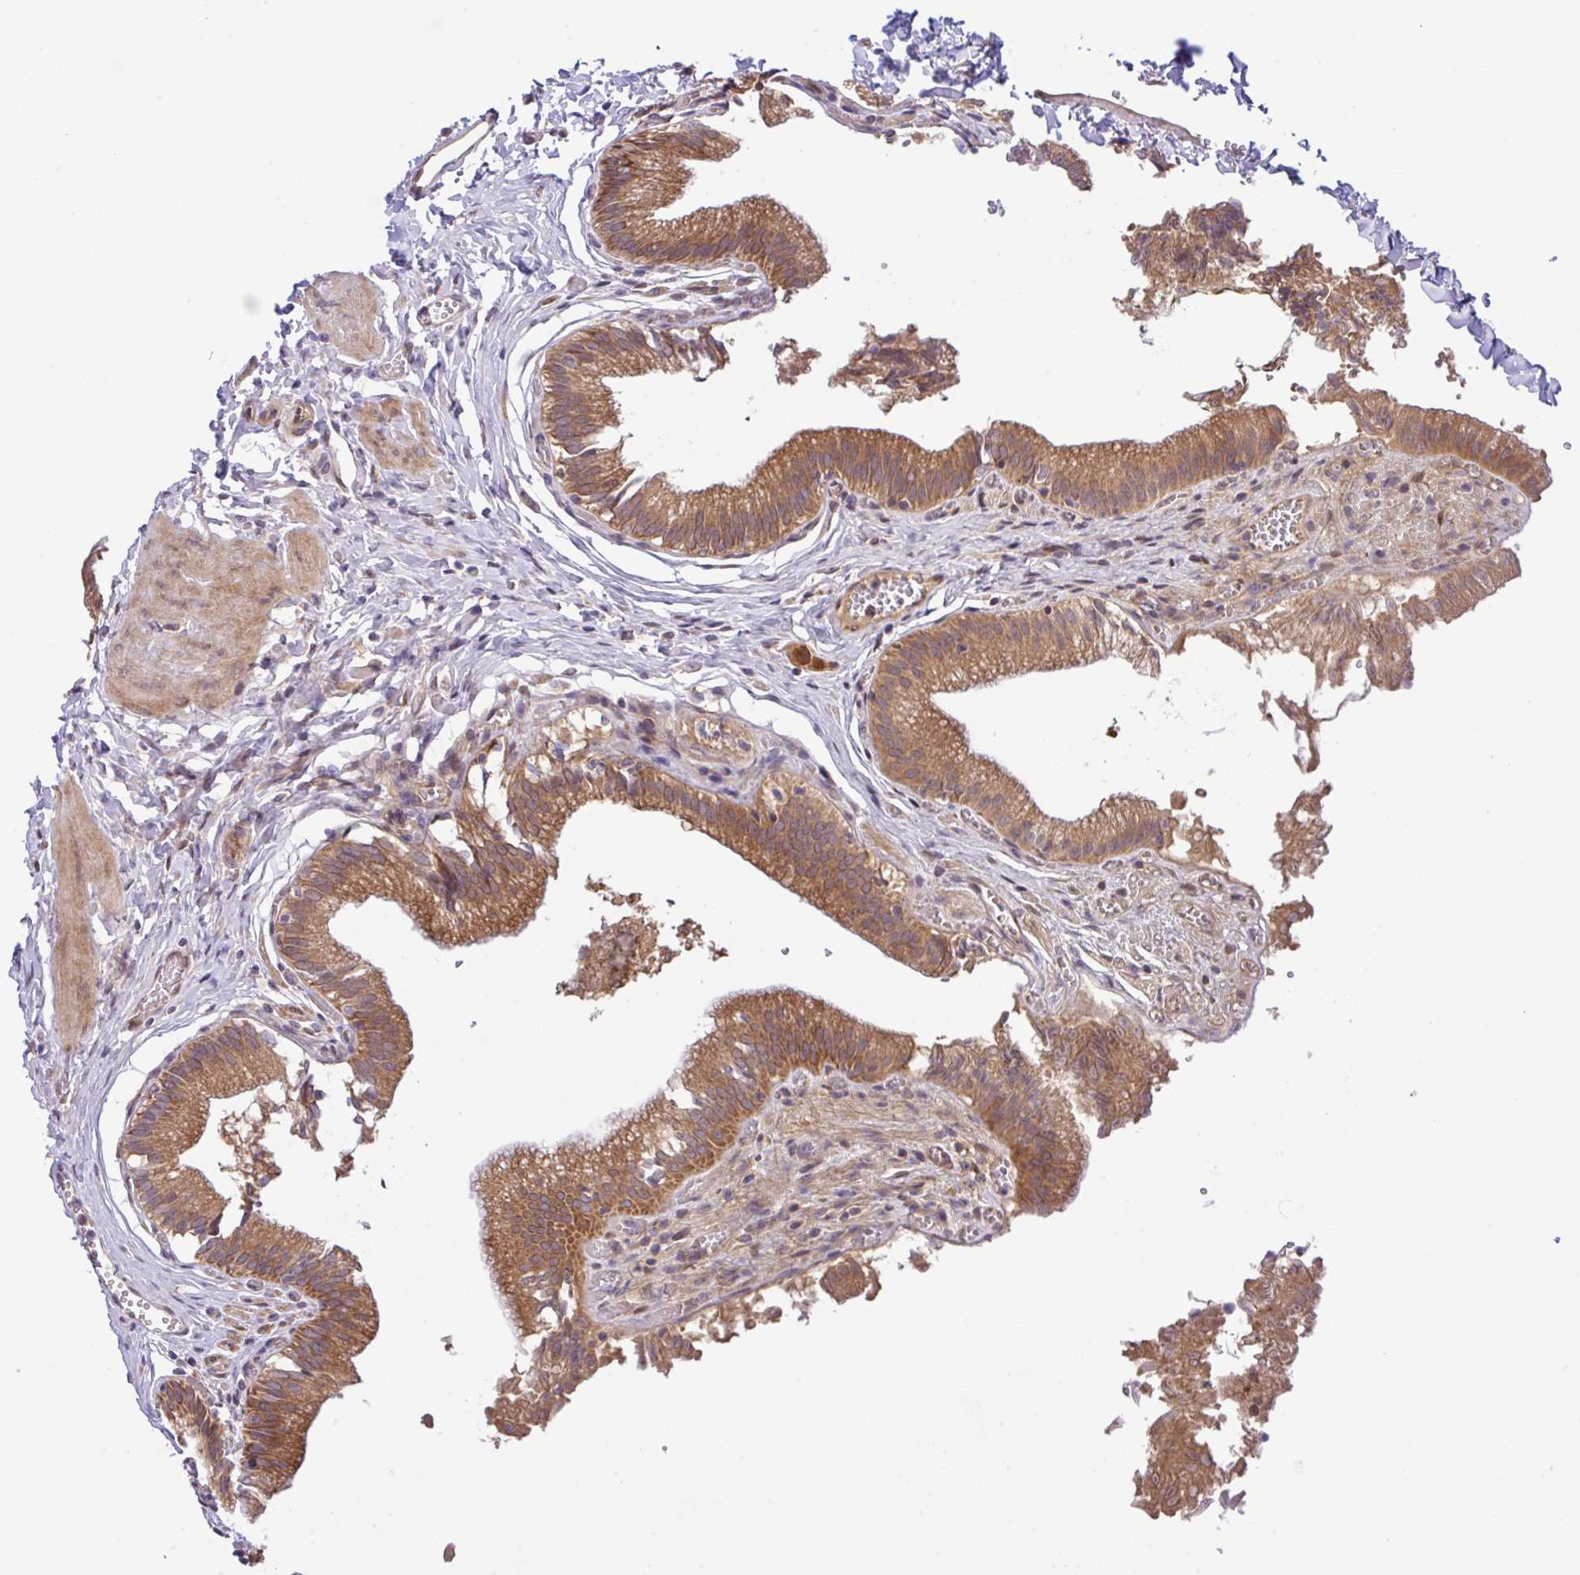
{"staining": {"intensity": "moderate", "quantity": ">75%", "location": "cytoplasmic/membranous"}, "tissue": "gallbladder", "cell_type": "Glandular cells", "image_type": "normal", "snomed": [{"axis": "morphology", "description": "Normal tissue, NOS"}, {"axis": "topography", "description": "Gallbladder"}, {"axis": "topography", "description": "Peripheral nerve tissue"}], "caption": "Protein staining of normal gallbladder displays moderate cytoplasmic/membranous expression in approximately >75% of glandular cells. (DAB IHC with brightfield microscopy, high magnification).", "gene": "UBE4A", "patient": {"sex": "male", "age": 17}}